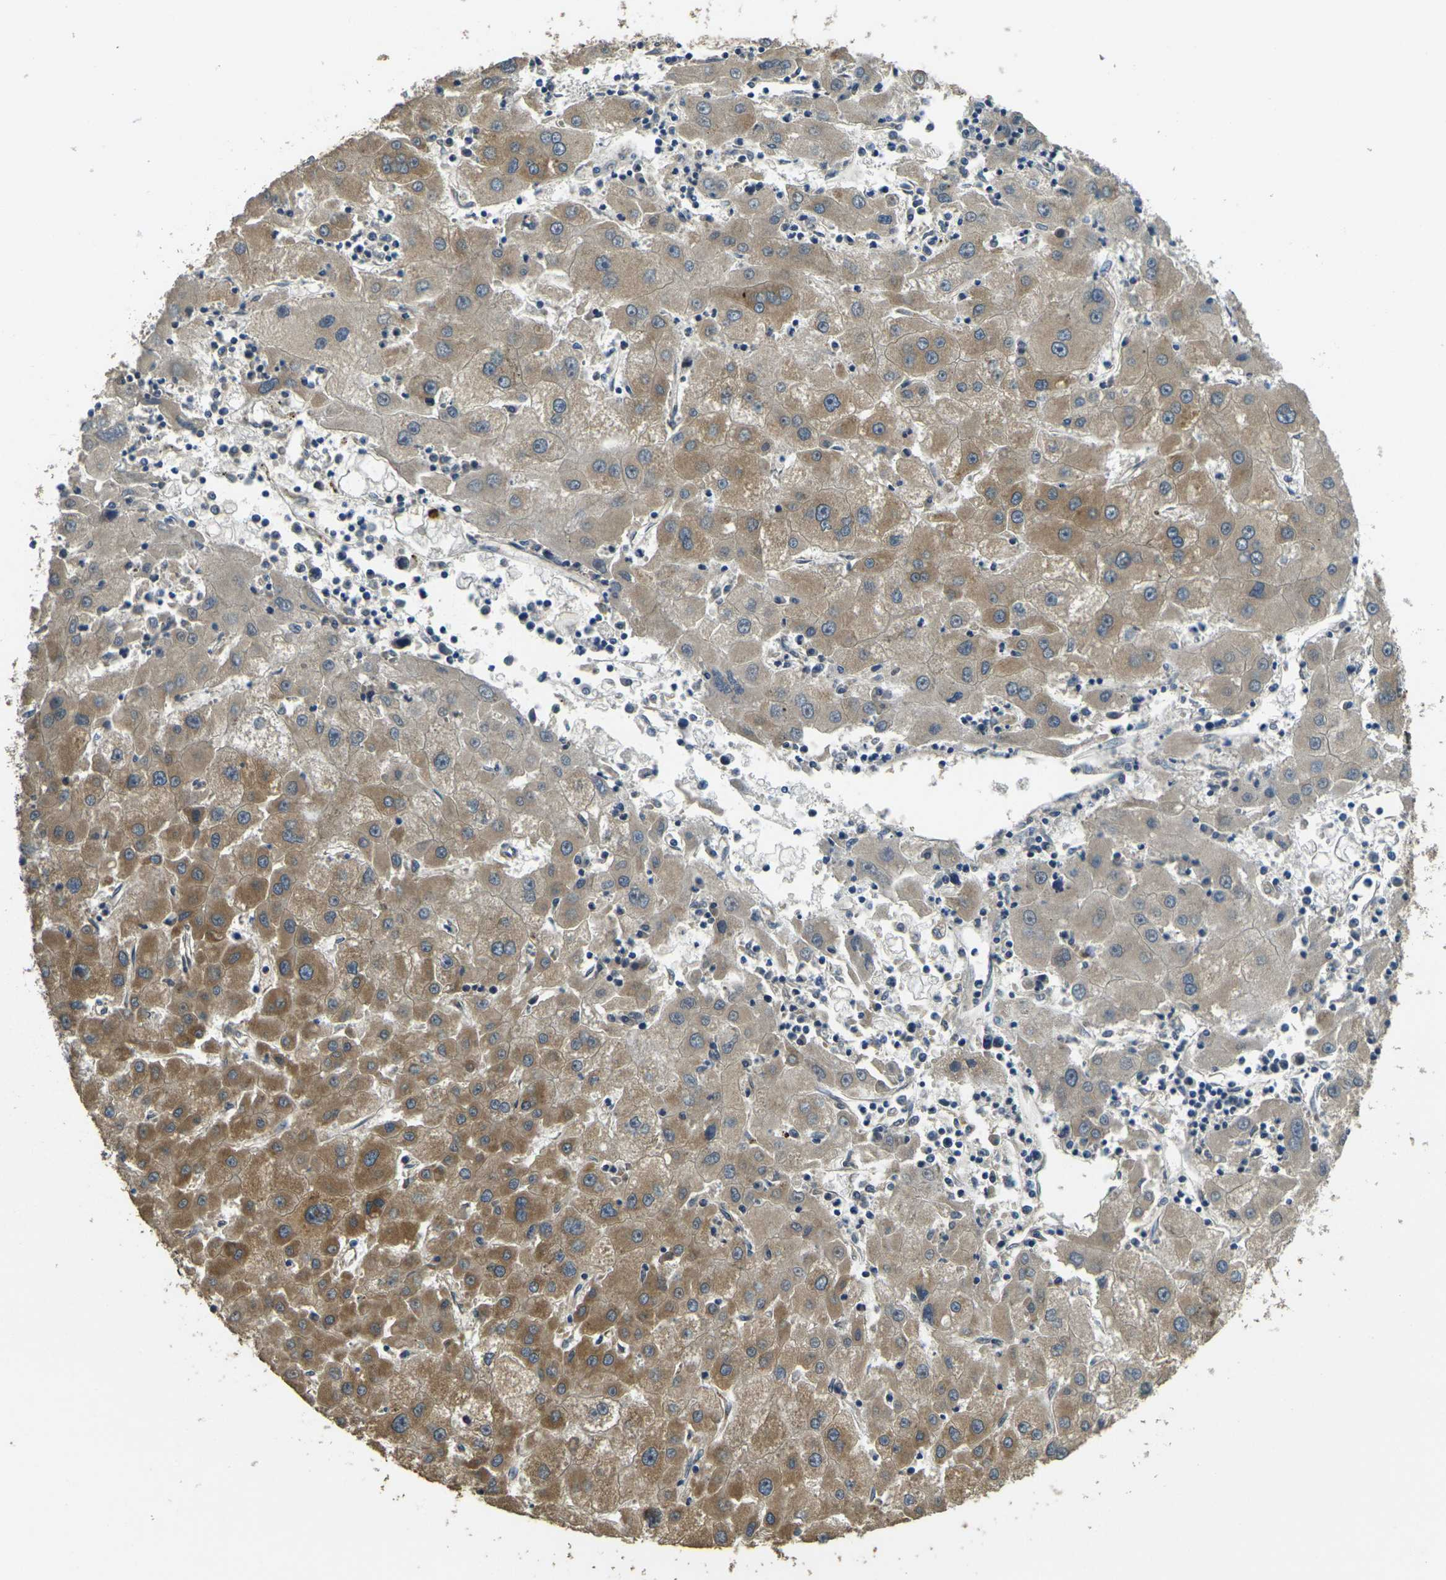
{"staining": {"intensity": "moderate", "quantity": ">75%", "location": "cytoplasmic/membranous"}, "tissue": "liver cancer", "cell_type": "Tumor cells", "image_type": "cancer", "snomed": [{"axis": "morphology", "description": "Carcinoma, Hepatocellular, NOS"}, {"axis": "topography", "description": "Liver"}], "caption": "Tumor cells display moderate cytoplasmic/membranous expression in approximately >75% of cells in hepatocellular carcinoma (liver).", "gene": "FUT11", "patient": {"sex": "male", "age": 72}}